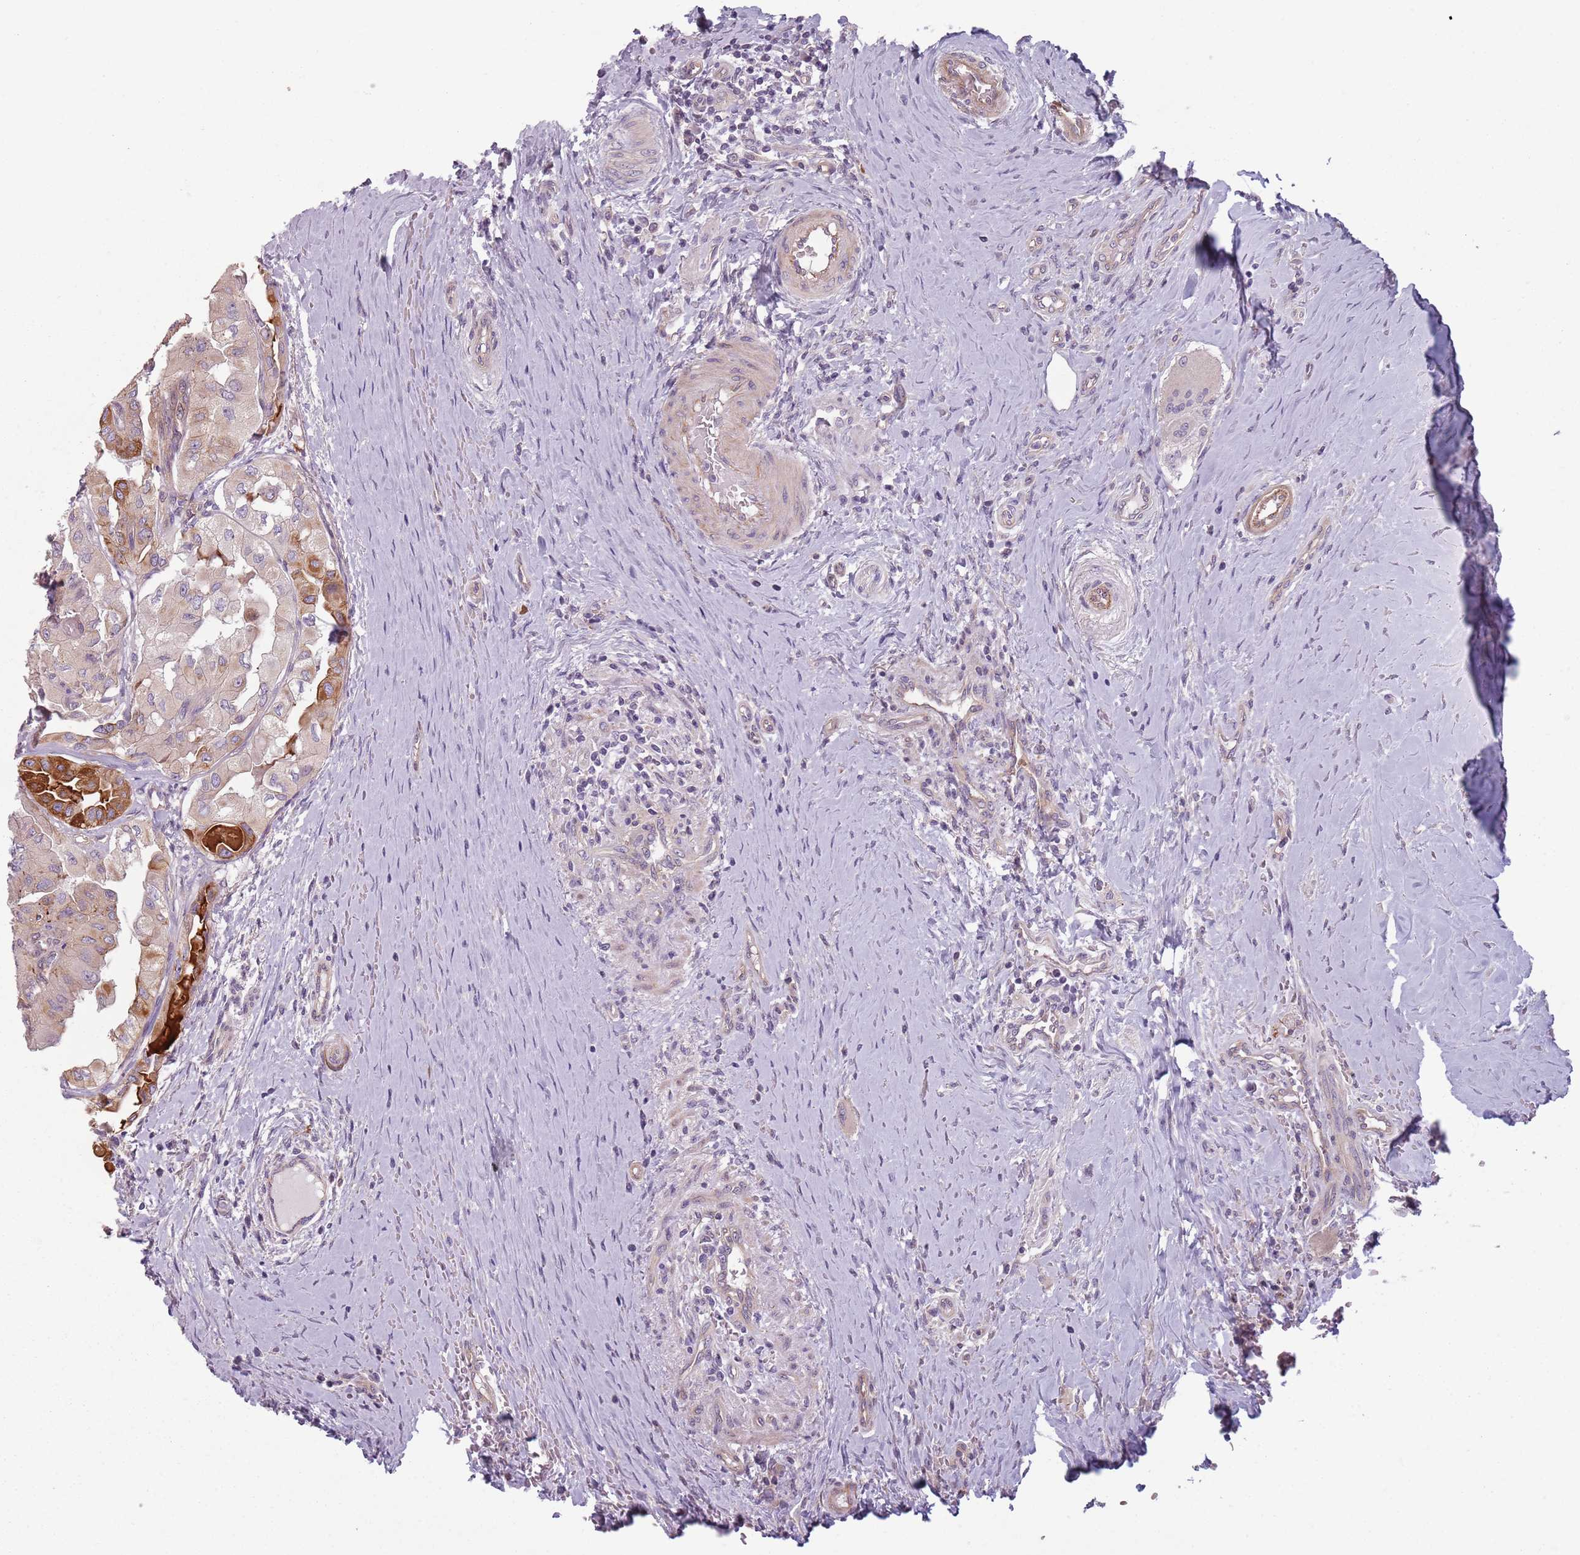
{"staining": {"intensity": "strong", "quantity": "<25%", "location": "cytoplasmic/membranous"}, "tissue": "thyroid cancer", "cell_type": "Tumor cells", "image_type": "cancer", "snomed": [{"axis": "morphology", "description": "Papillary adenocarcinoma, NOS"}, {"axis": "topography", "description": "Thyroid gland"}], "caption": "An IHC image of tumor tissue is shown. Protein staining in brown labels strong cytoplasmic/membranous positivity in thyroid cancer within tumor cells. The protein is stained brown, and the nuclei are stained in blue (DAB (3,3'-diaminobenzidine) IHC with brightfield microscopy, high magnification).", "gene": "TLCD2", "patient": {"sex": "female", "age": 59}}